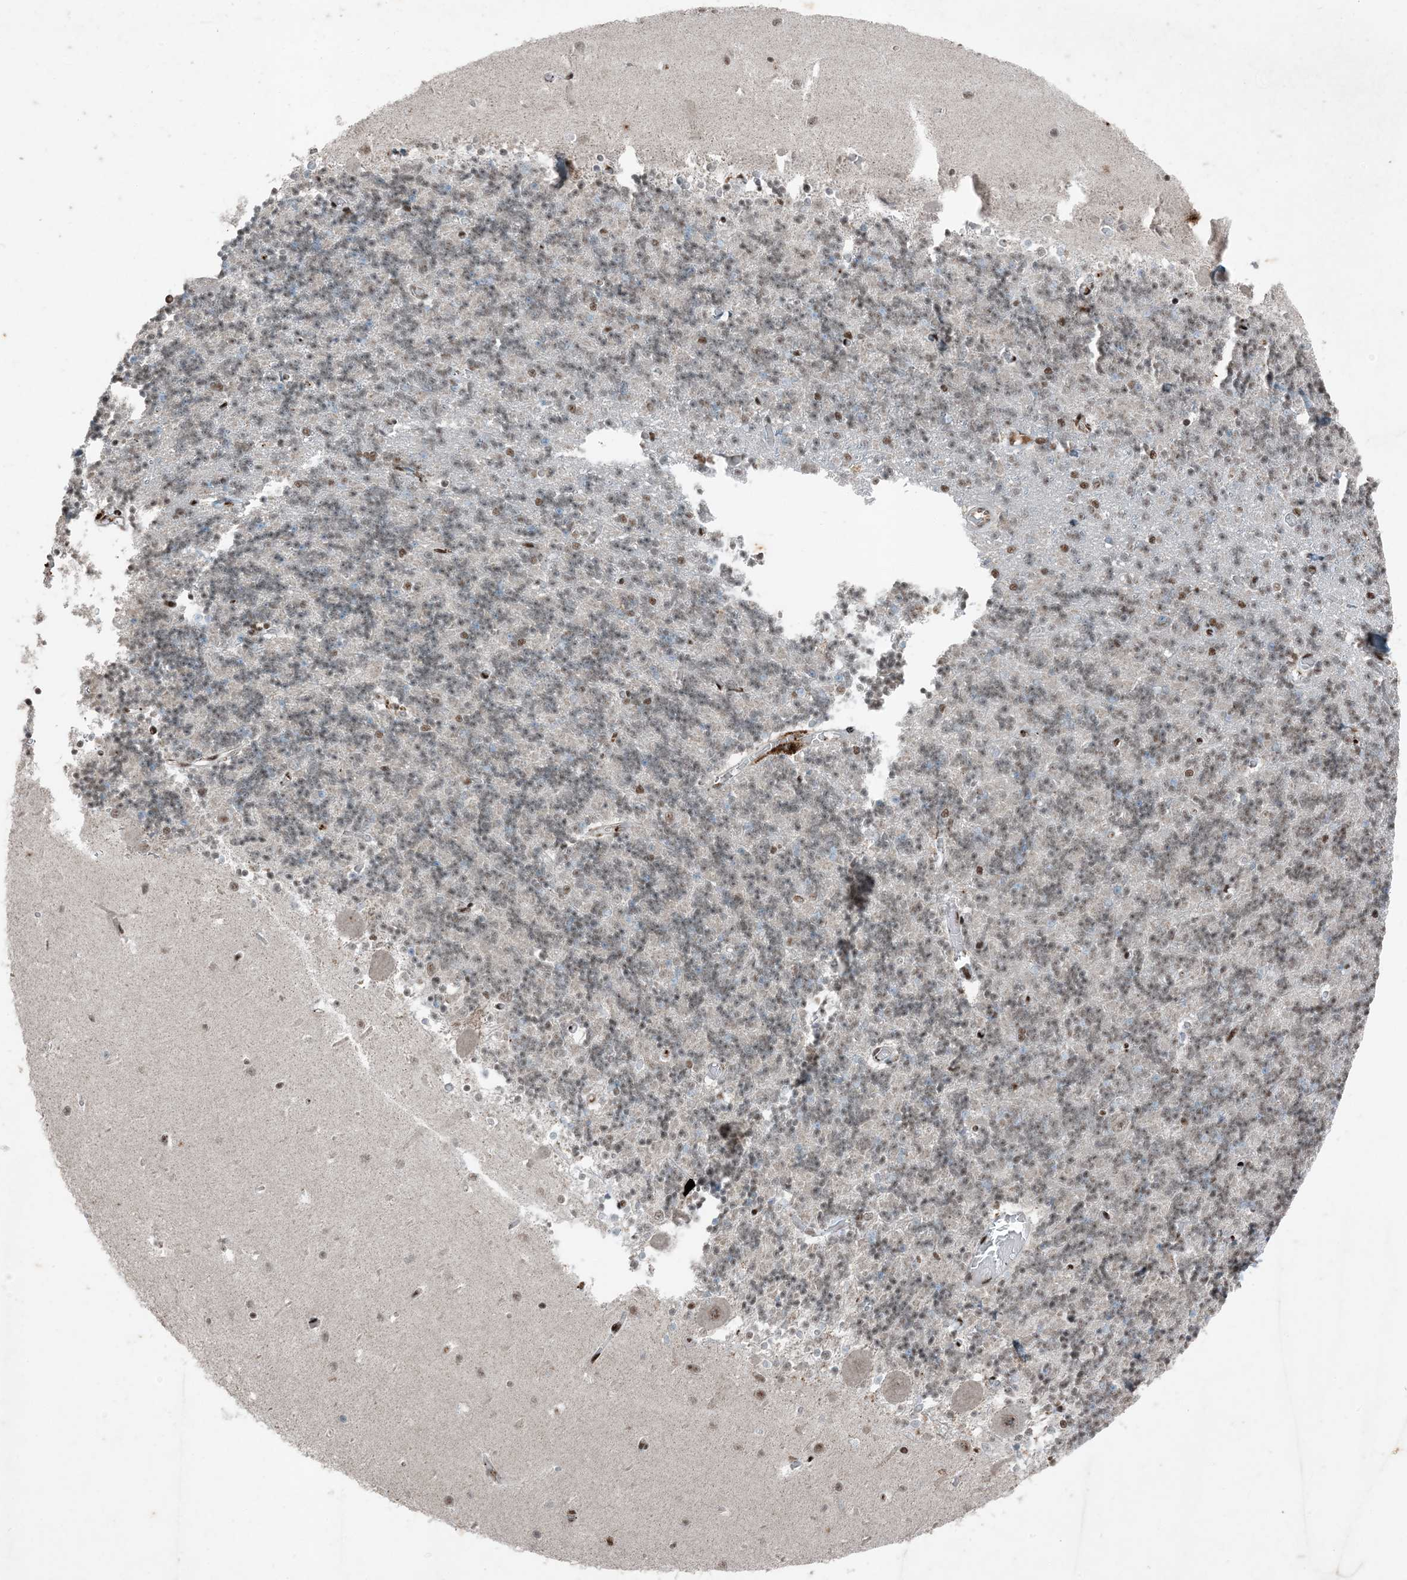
{"staining": {"intensity": "weak", "quantity": "25%-75%", "location": "cytoplasmic/membranous,nuclear"}, "tissue": "cerebellum", "cell_type": "Cells in granular layer", "image_type": "normal", "snomed": [{"axis": "morphology", "description": "Normal tissue, NOS"}, {"axis": "topography", "description": "Cerebellum"}], "caption": "Cells in granular layer demonstrate low levels of weak cytoplasmic/membranous,nuclear staining in about 25%-75% of cells in unremarkable cerebellum.", "gene": "TADA2B", "patient": {"sex": "male", "age": 37}}